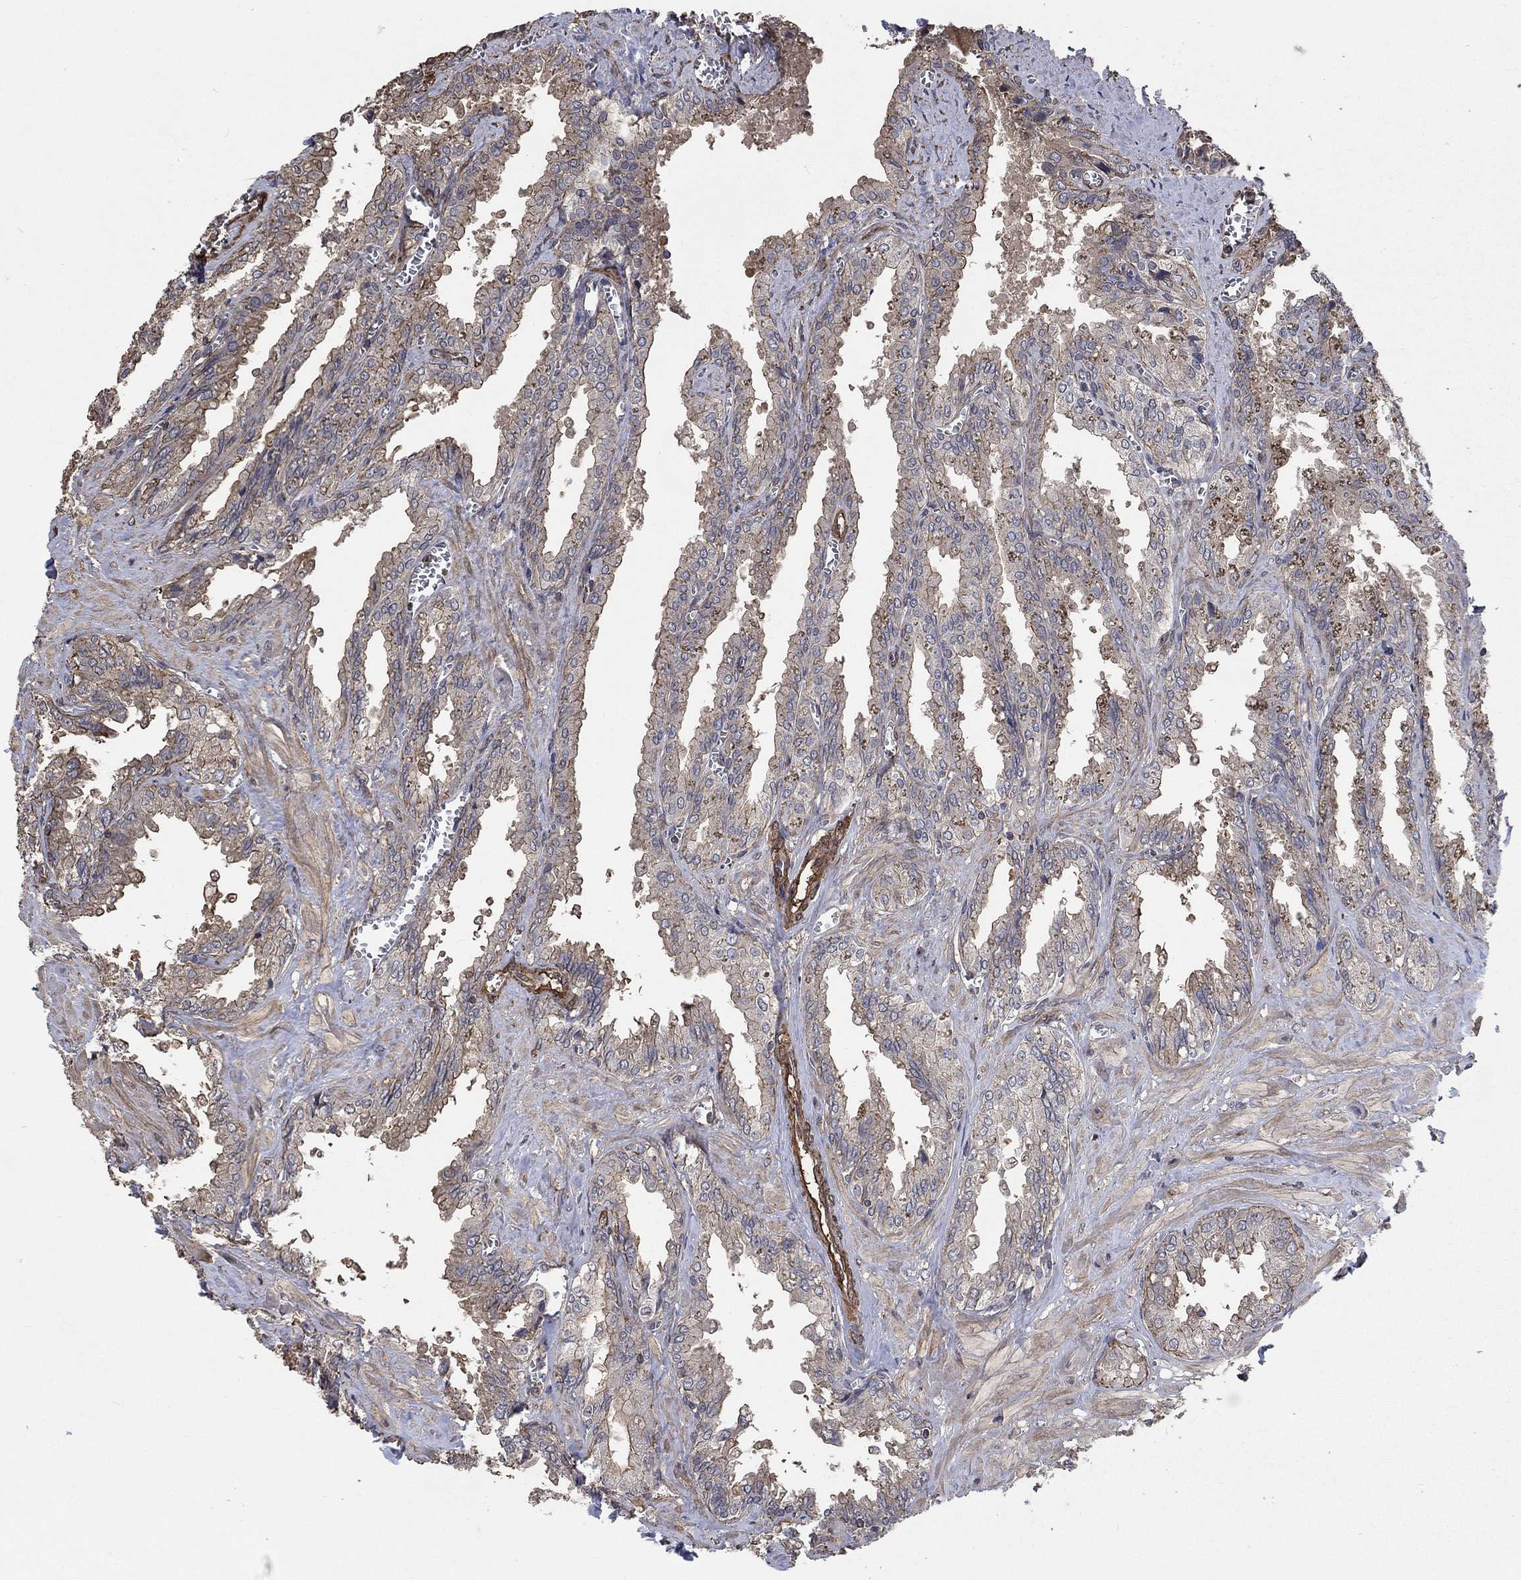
{"staining": {"intensity": "negative", "quantity": "none", "location": "none"}, "tissue": "seminal vesicle", "cell_type": "Glandular cells", "image_type": "normal", "snomed": [{"axis": "morphology", "description": "Normal tissue, NOS"}, {"axis": "topography", "description": "Seminal veicle"}], "caption": "Immunohistochemistry (IHC) histopathology image of benign seminal vesicle: human seminal vesicle stained with DAB exhibits no significant protein expression in glandular cells. Nuclei are stained in blue.", "gene": "PDE3A", "patient": {"sex": "male", "age": 67}}